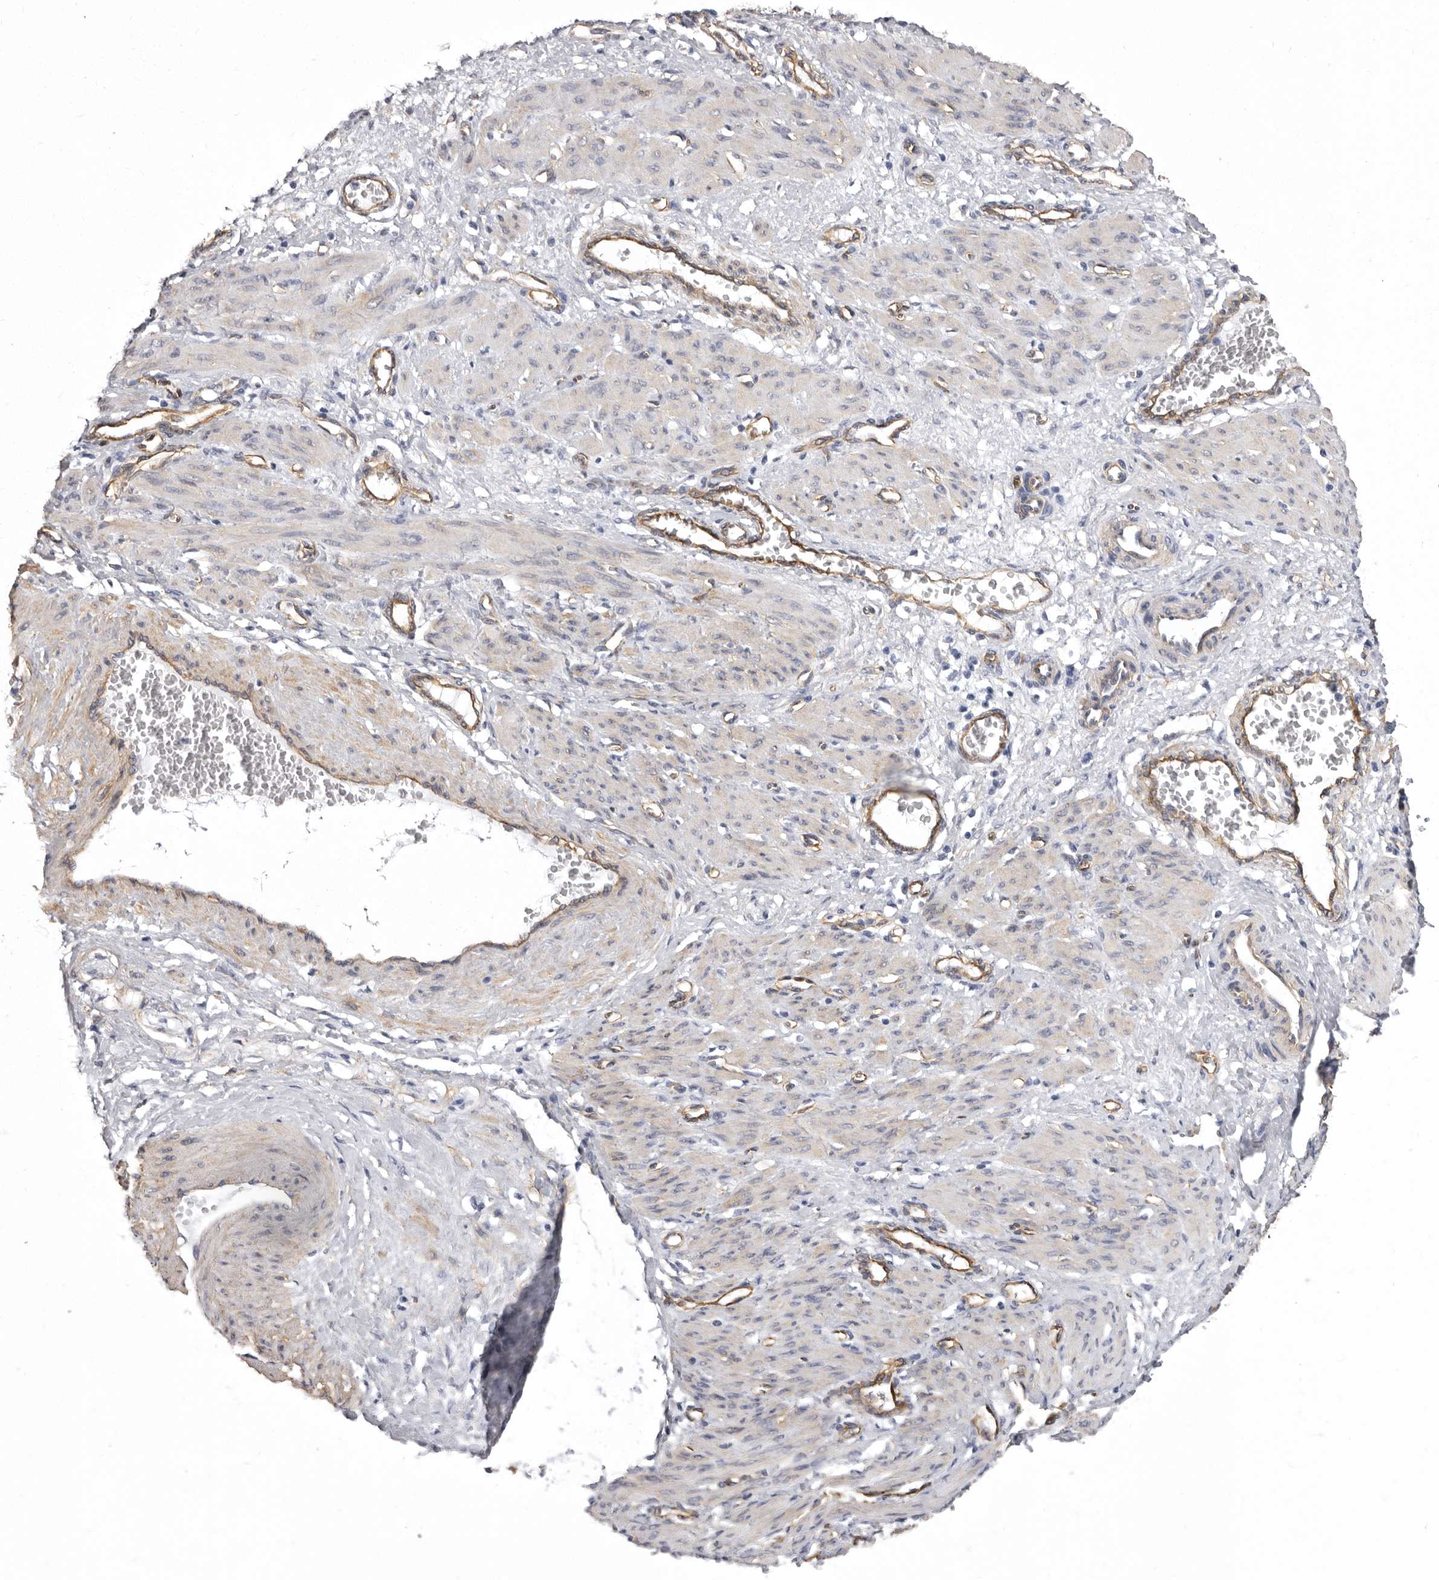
{"staining": {"intensity": "moderate", "quantity": "25%-75%", "location": "cytoplasmic/membranous"}, "tissue": "smooth muscle", "cell_type": "Smooth muscle cells", "image_type": "normal", "snomed": [{"axis": "morphology", "description": "Normal tissue, NOS"}, {"axis": "topography", "description": "Endometrium"}], "caption": "This micrograph displays benign smooth muscle stained with IHC to label a protein in brown. The cytoplasmic/membranous of smooth muscle cells show moderate positivity for the protein. Nuclei are counter-stained blue.", "gene": "ENAH", "patient": {"sex": "female", "age": 33}}